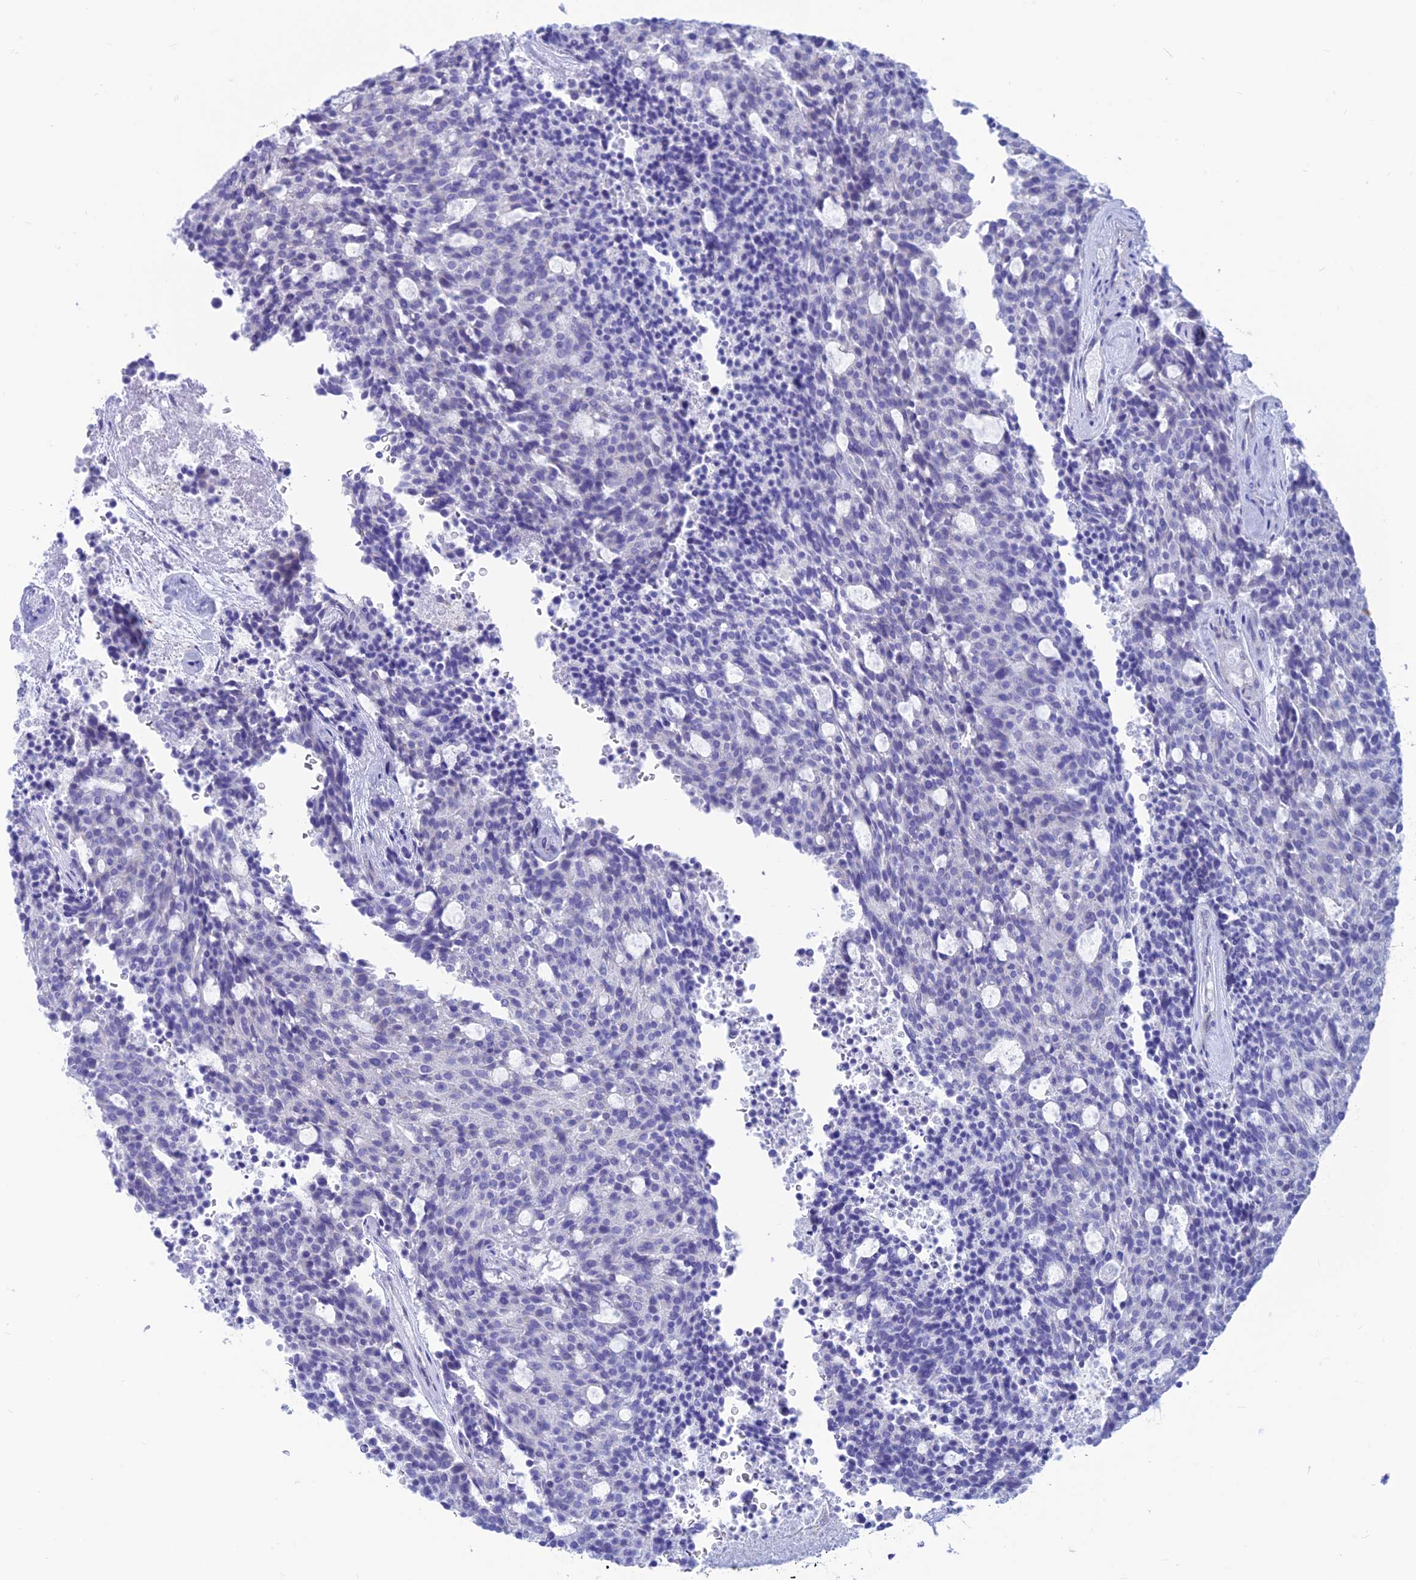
{"staining": {"intensity": "negative", "quantity": "none", "location": "none"}, "tissue": "carcinoid", "cell_type": "Tumor cells", "image_type": "cancer", "snomed": [{"axis": "morphology", "description": "Carcinoid, malignant, NOS"}, {"axis": "topography", "description": "Pancreas"}], "caption": "This is a histopathology image of immunohistochemistry (IHC) staining of carcinoid, which shows no expression in tumor cells.", "gene": "GNGT2", "patient": {"sex": "female", "age": 54}}